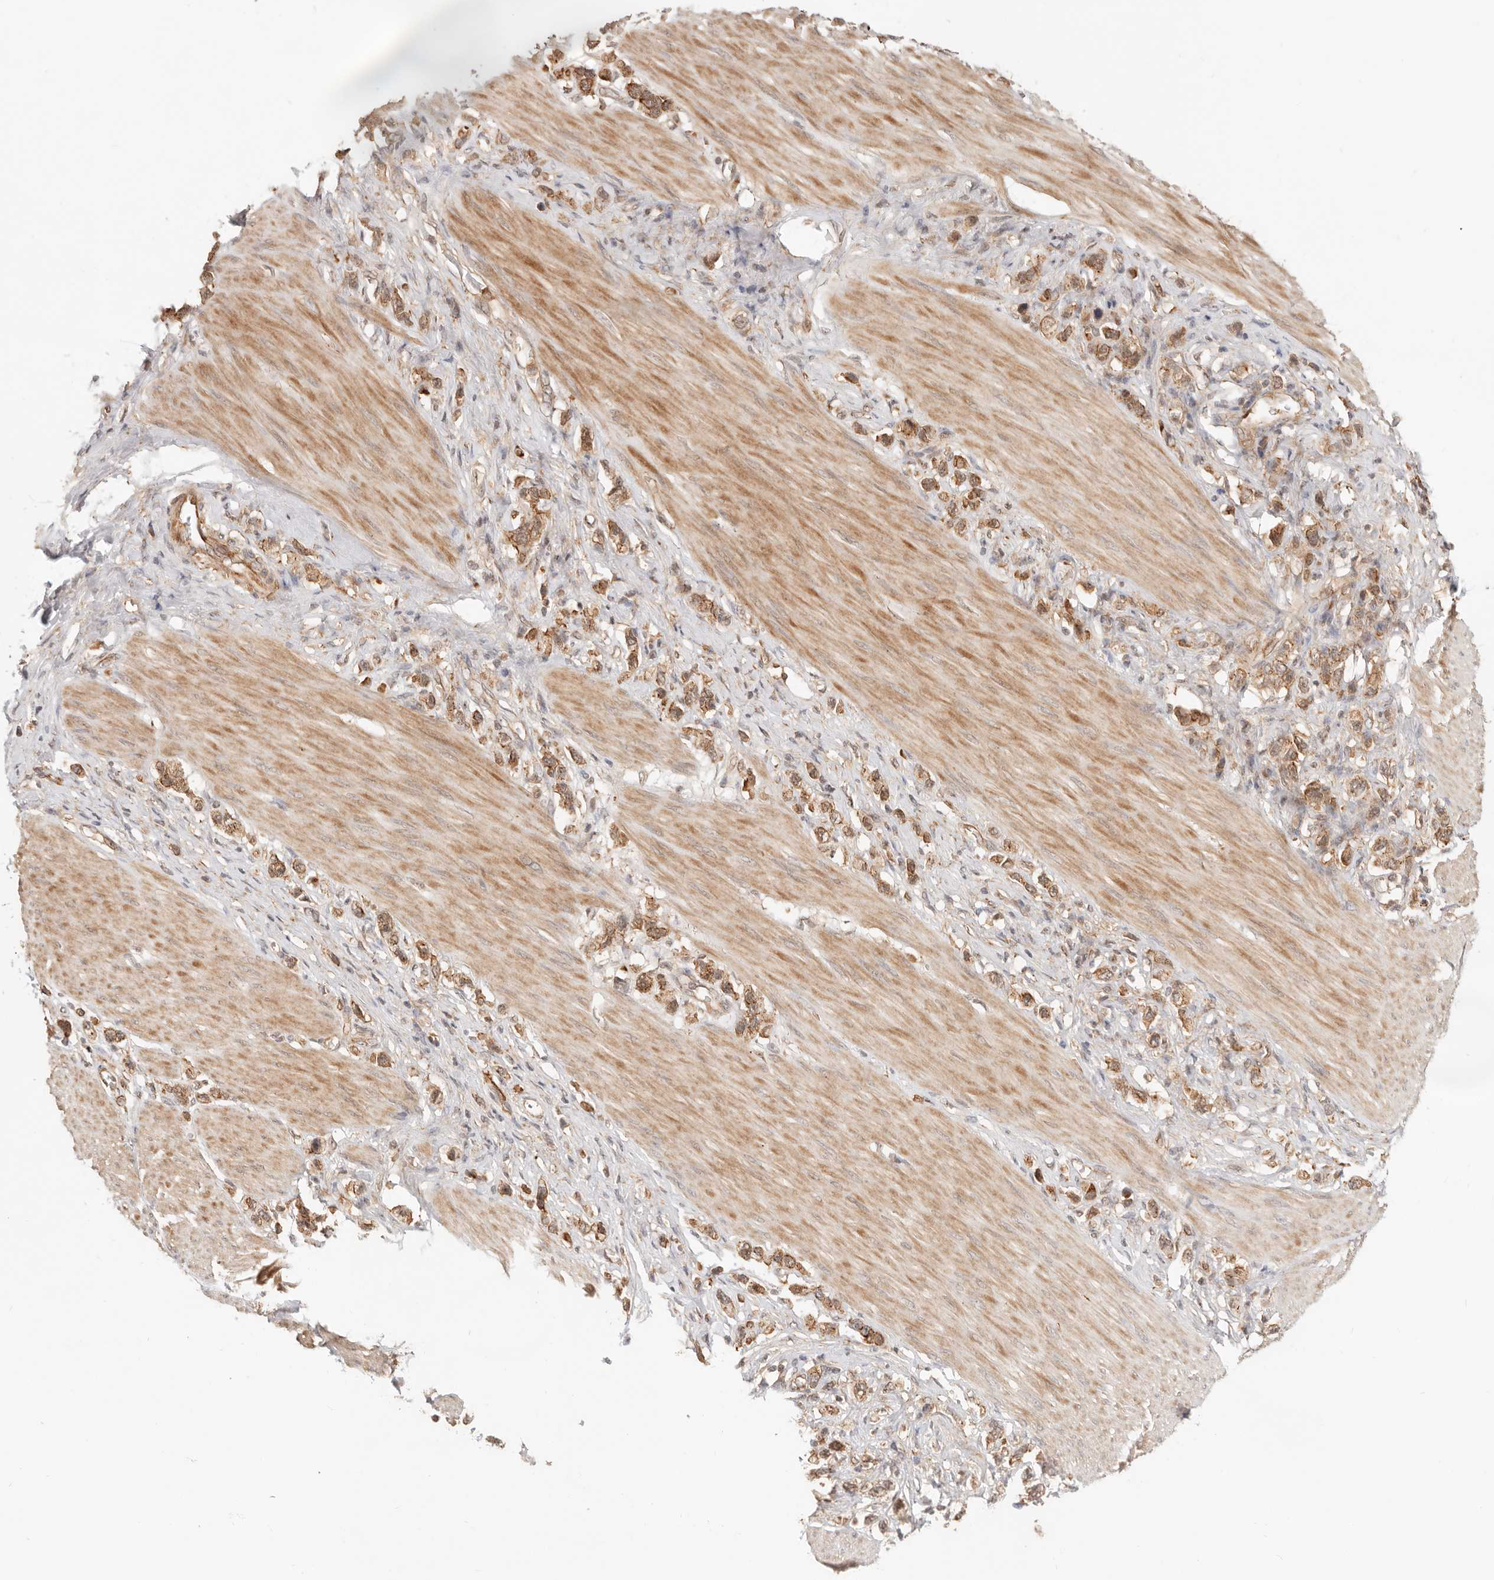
{"staining": {"intensity": "strong", "quantity": ">75%", "location": "cytoplasmic/membranous"}, "tissue": "stomach cancer", "cell_type": "Tumor cells", "image_type": "cancer", "snomed": [{"axis": "morphology", "description": "Adenocarcinoma, NOS"}, {"axis": "topography", "description": "Stomach"}], "caption": "Adenocarcinoma (stomach) tissue reveals strong cytoplasmic/membranous staining in approximately >75% of tumor cells, visualized by immunohistochemistry.", "gene": "HEXD", "patient": {"sex": "female", "age": 65}}